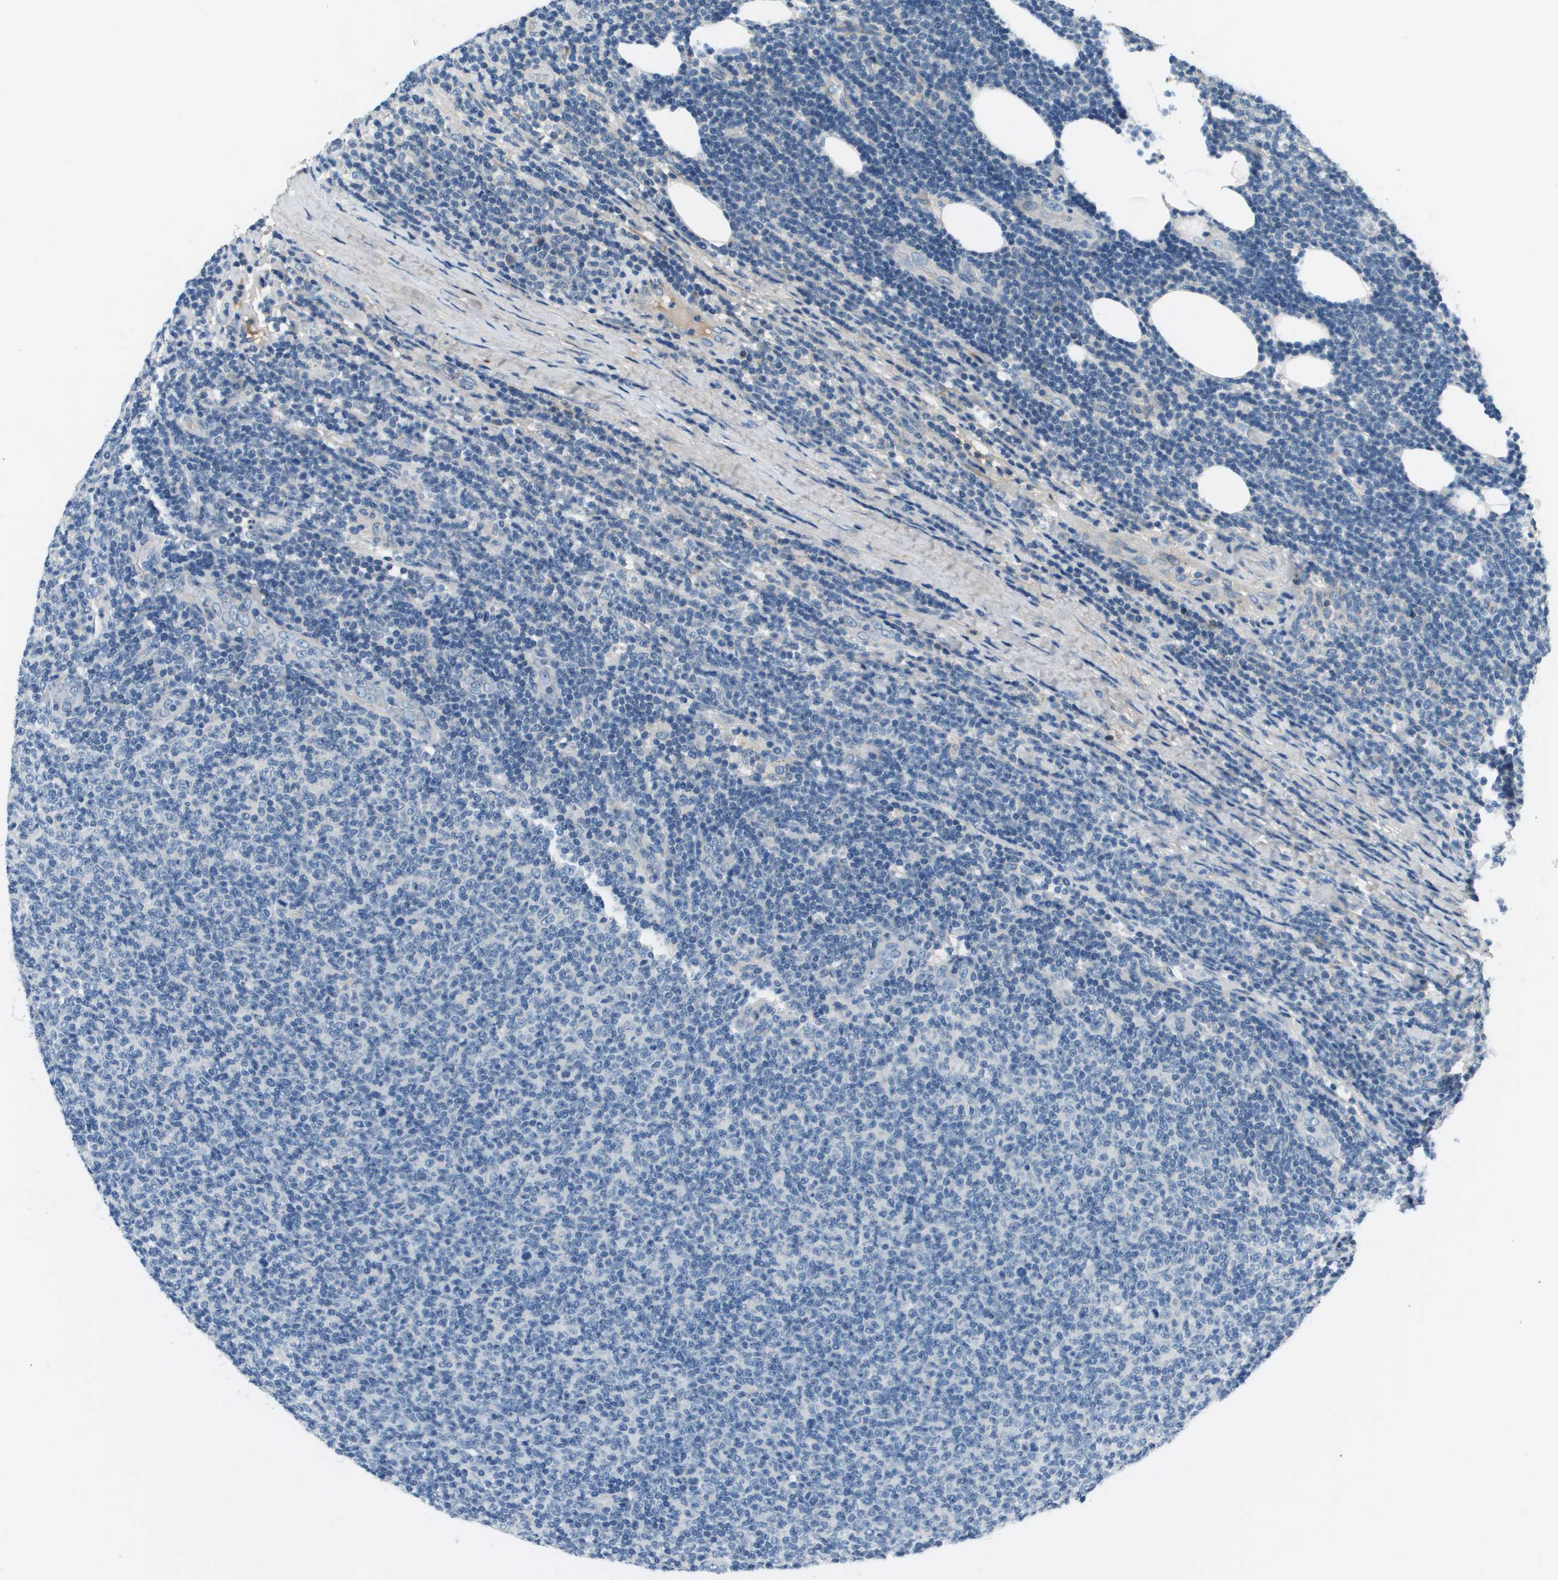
{"staining": {"intensity": "negative", "quantity": "none", "location": "none"}, "tissue": "lymphoma", "cell_type": "Tumor cells", "image_type": "cancer", "snomed": [{"axis": "morphology", "description": "Malignant lymphoma, non-Hodgkin's type, Low grade"}, {"axis": "topography", "description": "Lymph node"}], "caption": "Histopathology image shows no protein staining in tumor cells of low-grade malignant lymphoma, non-Hodgkin's type tissue.", "gene": "PCOLCE", "patient": {"sex": "male", "age": 66}}